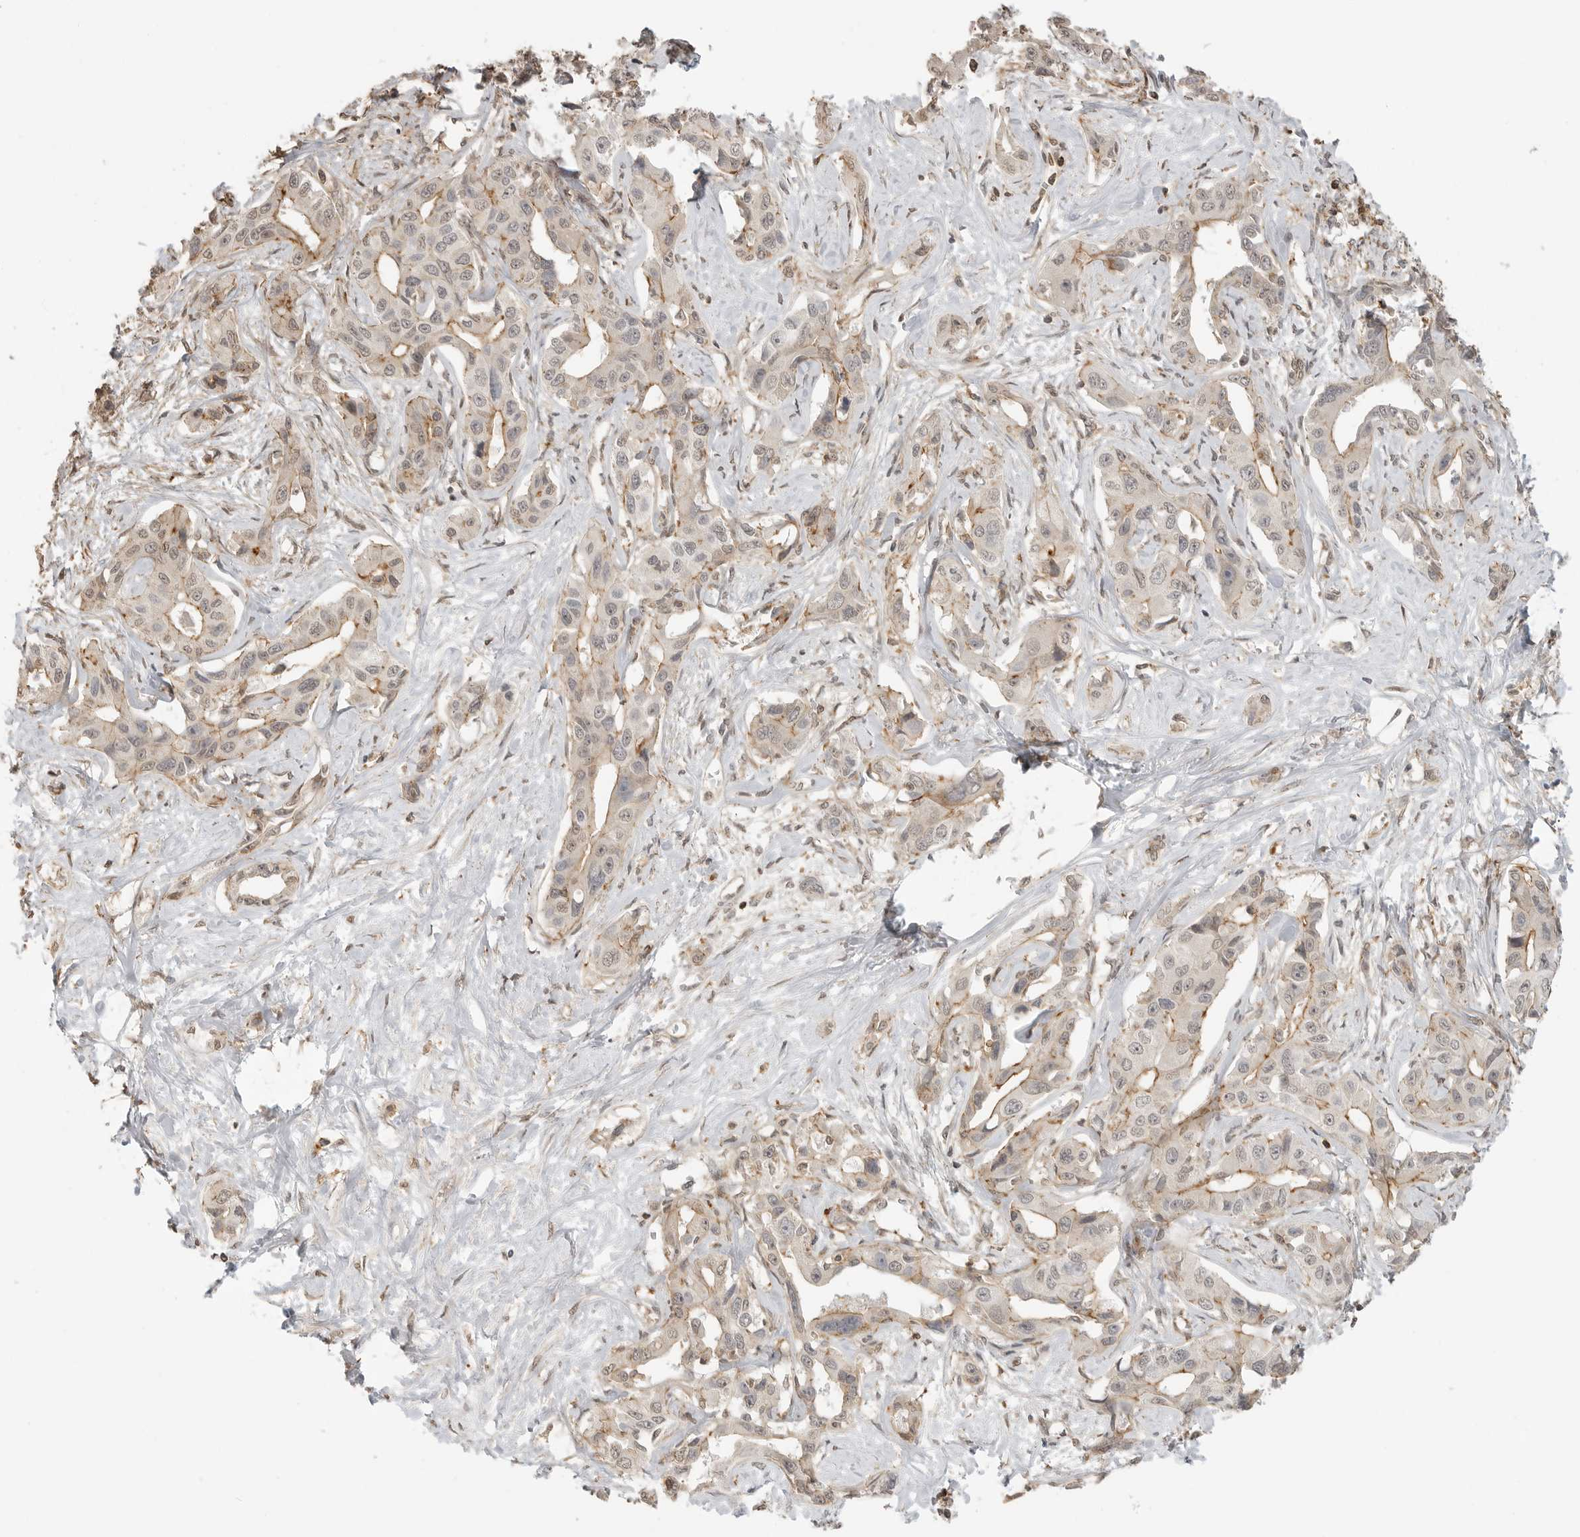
{"staining": {"intensity": "moderate", "quantity": "<25%", "location": "cytoplasmic/membranous"}, "tissue": "liver cancer", "cell_type": "Tumor cells", "image_type": "cancer", "snomed": [{"axis": "morphology", "description": "Cholangiocarcinoma"}, {"axis": "topography", "description": "Liver"}], "caption": "Human liver cholangiocarcinoma stained for a protein (brown) shows moderate cytoplasmic/membranous positive expression in about <25% of tumor cells.", "gene": "GPC2", "patient": {"sex": "male", "age": 59}}